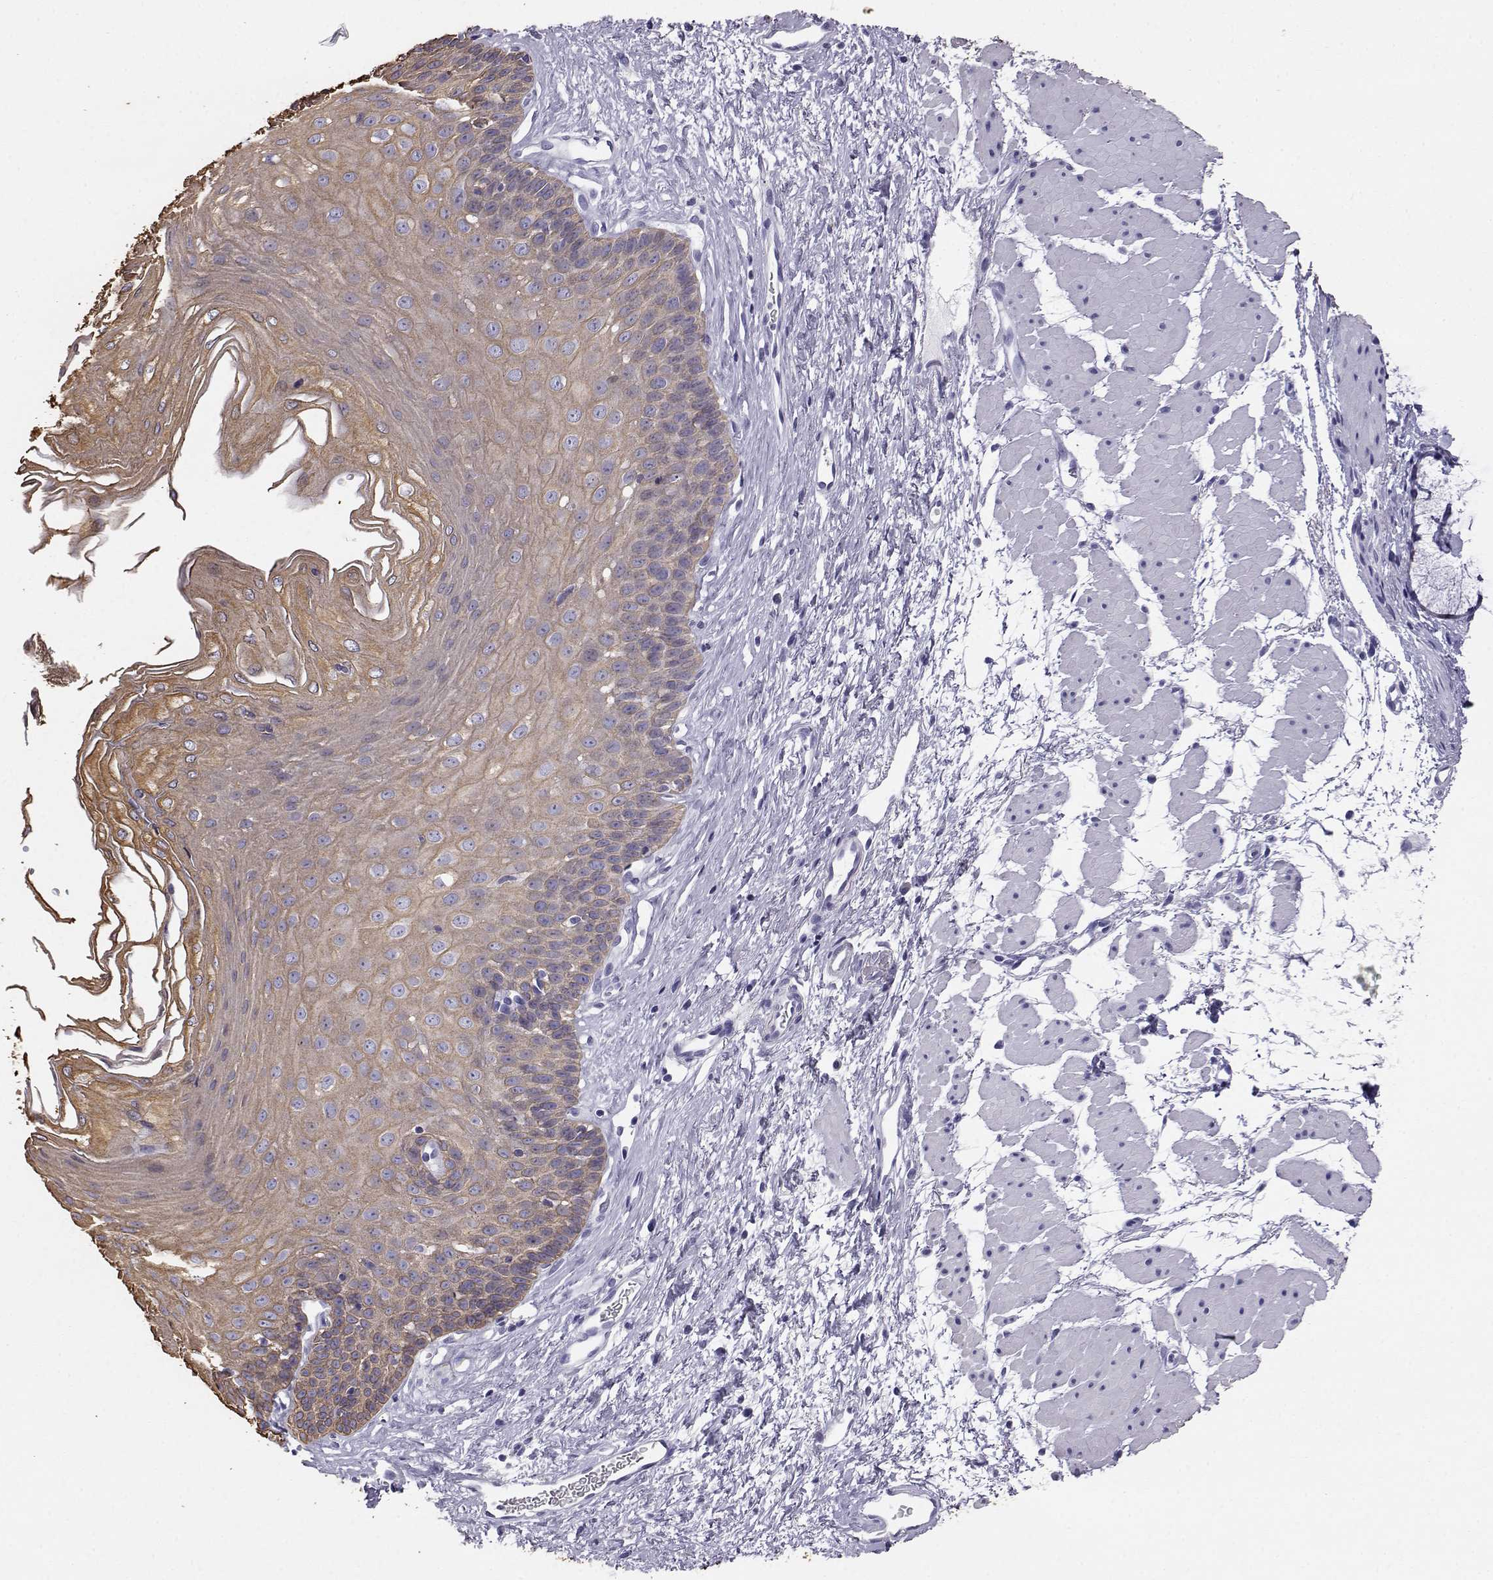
{"staining": {"intensity": "moderate", "quantity": "<25%", "location": "cytoplasmic/membranous,nuclear"}, "tissue": "esophagus", "cell_type": "Squamous epithelial cells", "image_type": "normal", "snomed": [{"axis": "morphology", "description": "Normal tissue, NOS"}, {"axis": "topography", "description": "Esophagus"}], "caption": "There is low levels of moderate cytoplasmic/membranous,nuclear positivity in squamous epithelial cells of normal esophagus, as demonstrated by immunohistochemical staining (brown color).", "gene": "AKR1B1", "patient": {"sex": "female", "age": 62}}